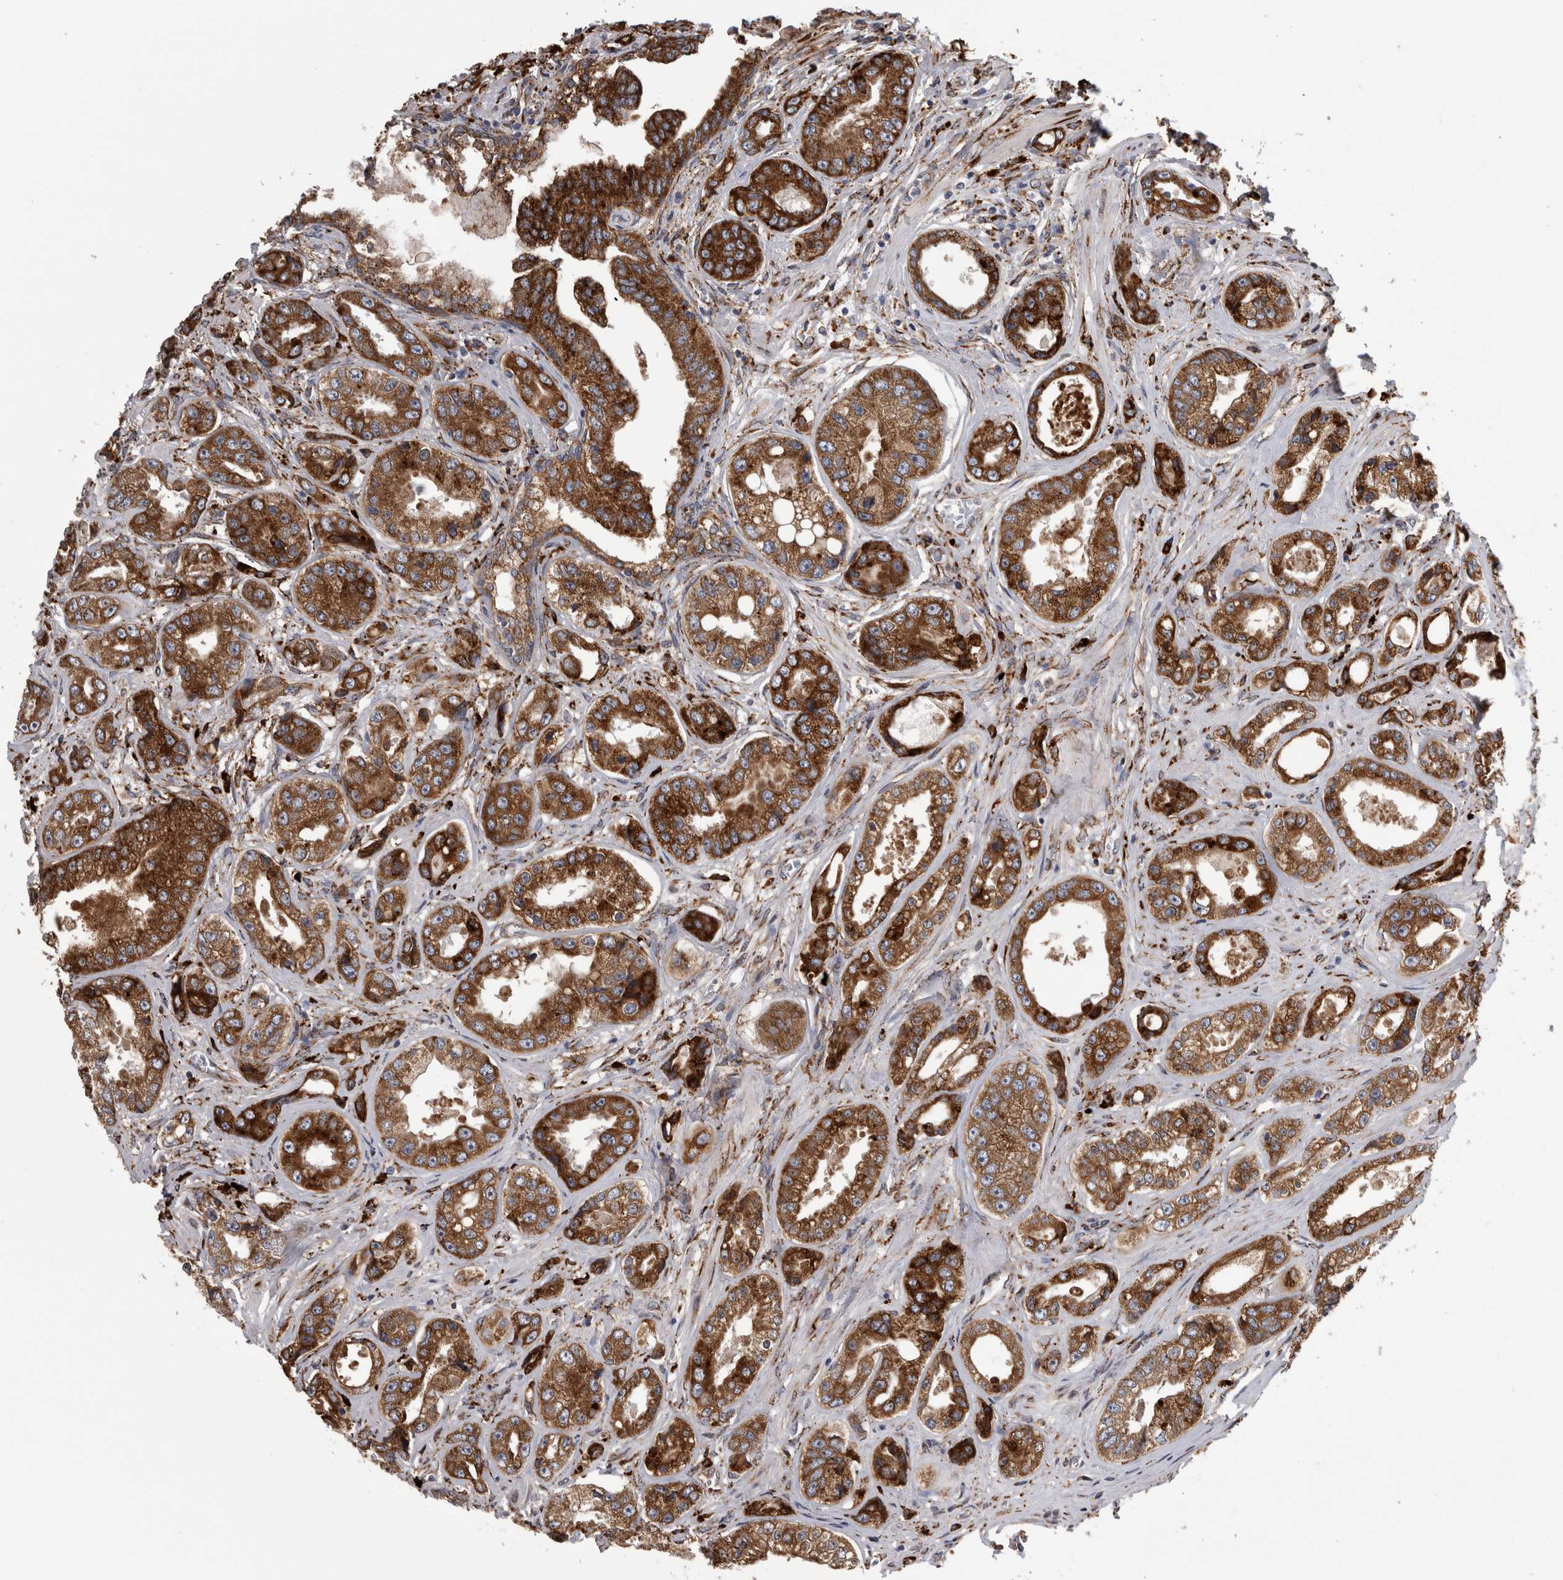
{"staining": {"intensity": "strong", "quantity": ">75%", "location": "cytoplasmic/membranous"}, "tissue": "prostate cancer", "cell_type": "Tumor cells", "image_type": "cancer", "snomed": [{"axis": "morphology", "description": "Adenocarcinoma, High grade"}, {"axis": "topography", "description": "Prostate"}], "caption": "IHC staining of prostate cancer, which demonstrates high levels of strong cytoplasmic/membranous positivity in about >75% of tumor cells indicating strong cytoplasmic/membranous protein positivity. The staining was performed using DAB (brown) for protein detection and nuclei were counterstained in hematoxylin (blue).", "gene": "FHIP2B", "patient": {"sex": "male", "age": 61}}